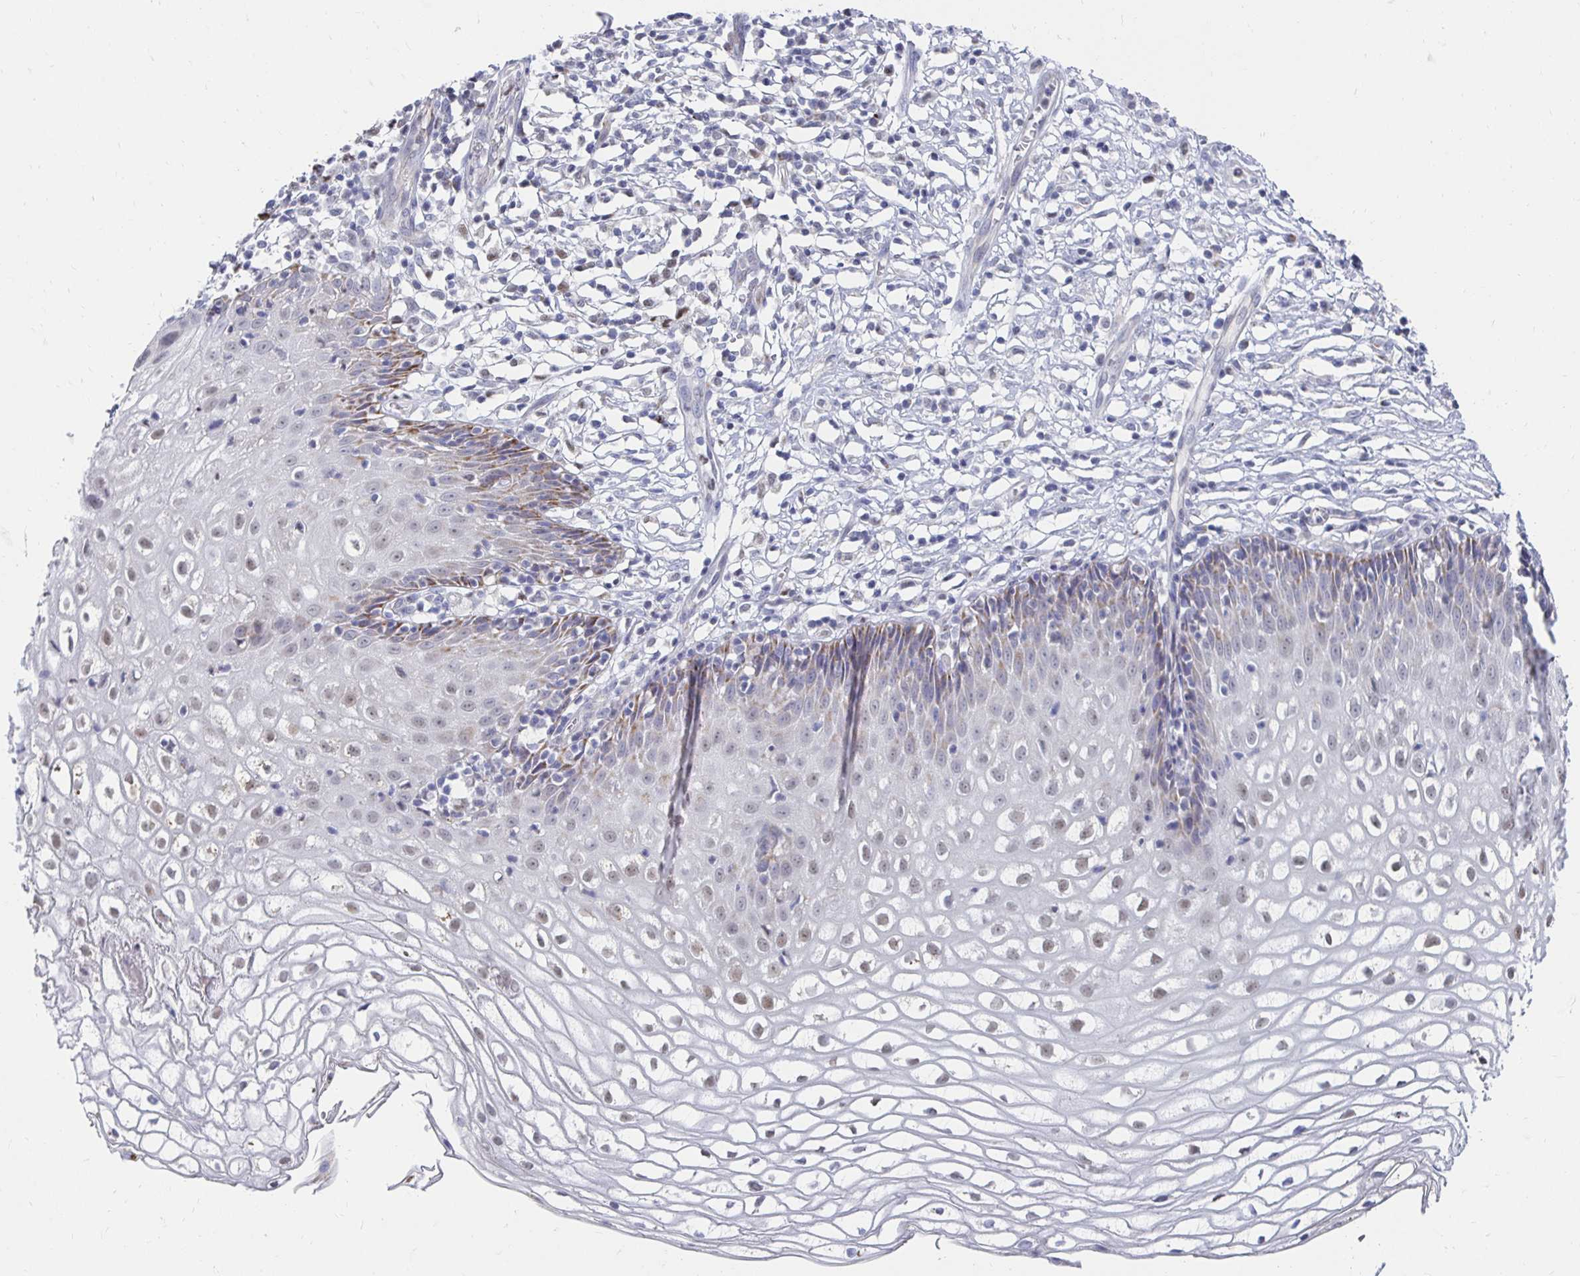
{"staining": {"intensity": "negative", "quantity": "none", "location": "none"}, "tissue": "cervix", "cell_type": "Glandular cells", "image_type": "normal", "snomed": [{"axis": "morphology", "description": "Normal tissue, NOS"}, {"axis": "topography", "description": "Cervix"}], "caption": "Immunohistochemistry of unremarkable cervix shows no expression in glandular cells. Nuclei are stained in blue.", "gene": "NOCT", "patient": {"sex": "female", "age": 36}}